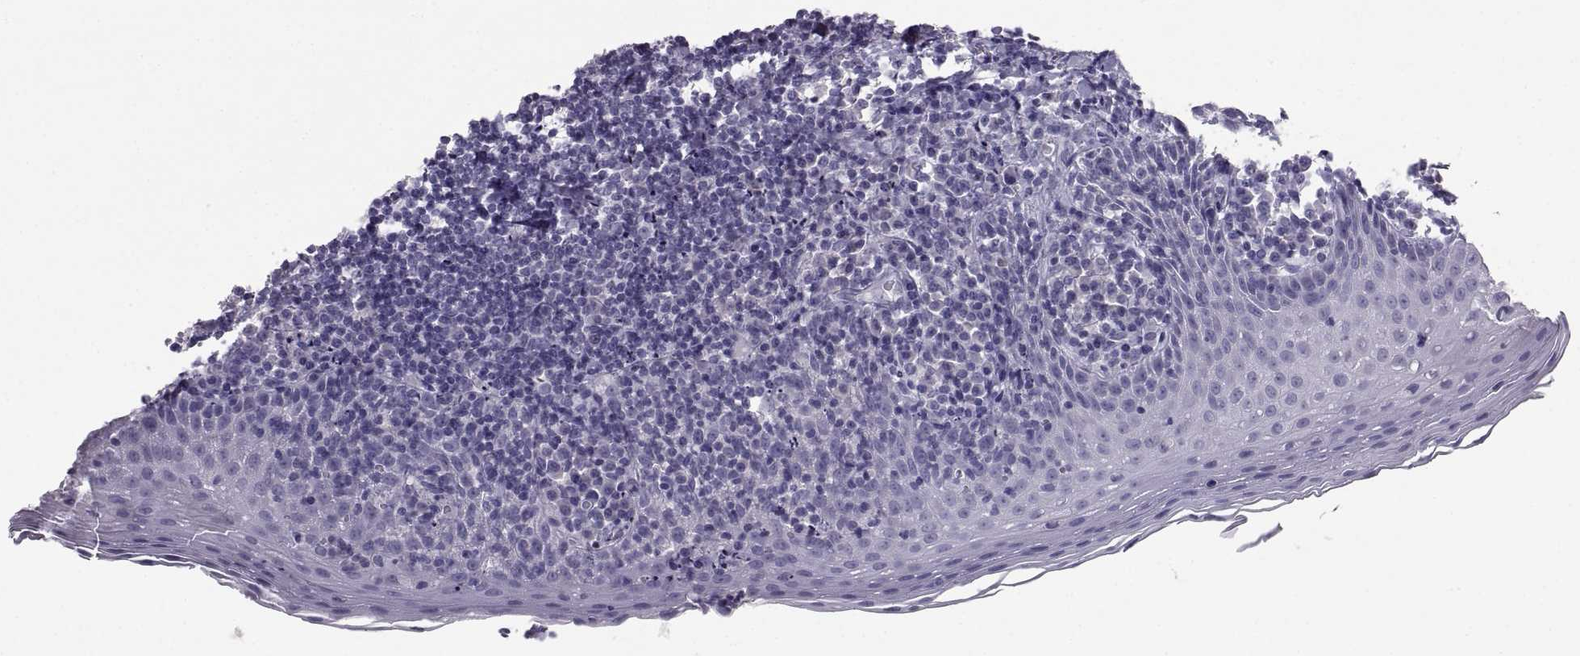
{"staining": {"intensity": "strong", "quantity": "<25%", "location": "nuclear"}, "tissue": "tonsil", "cell_type": "Germinal center cells", "image_type": "normal", "snomed": [{"axis": "morphology", "description": "Normal tissue, NOS"}, {"axis": "morphology", "description": "Inflammation, NOS"}, {"axis": "topography", "description": "Tonsil"}], "caption": "Immunohistochemistry (IHC) (DAB (3,3'-diaminobenzidine)) staining of normal tonsil demonstrates strong nuclear protein expression in about <25% of germinal center cells. Ihc stains the protein of interest in brown and the nuclei are stained blue.", "gene": "SOX21", "patient": {"sex": "female", "age": 31}}